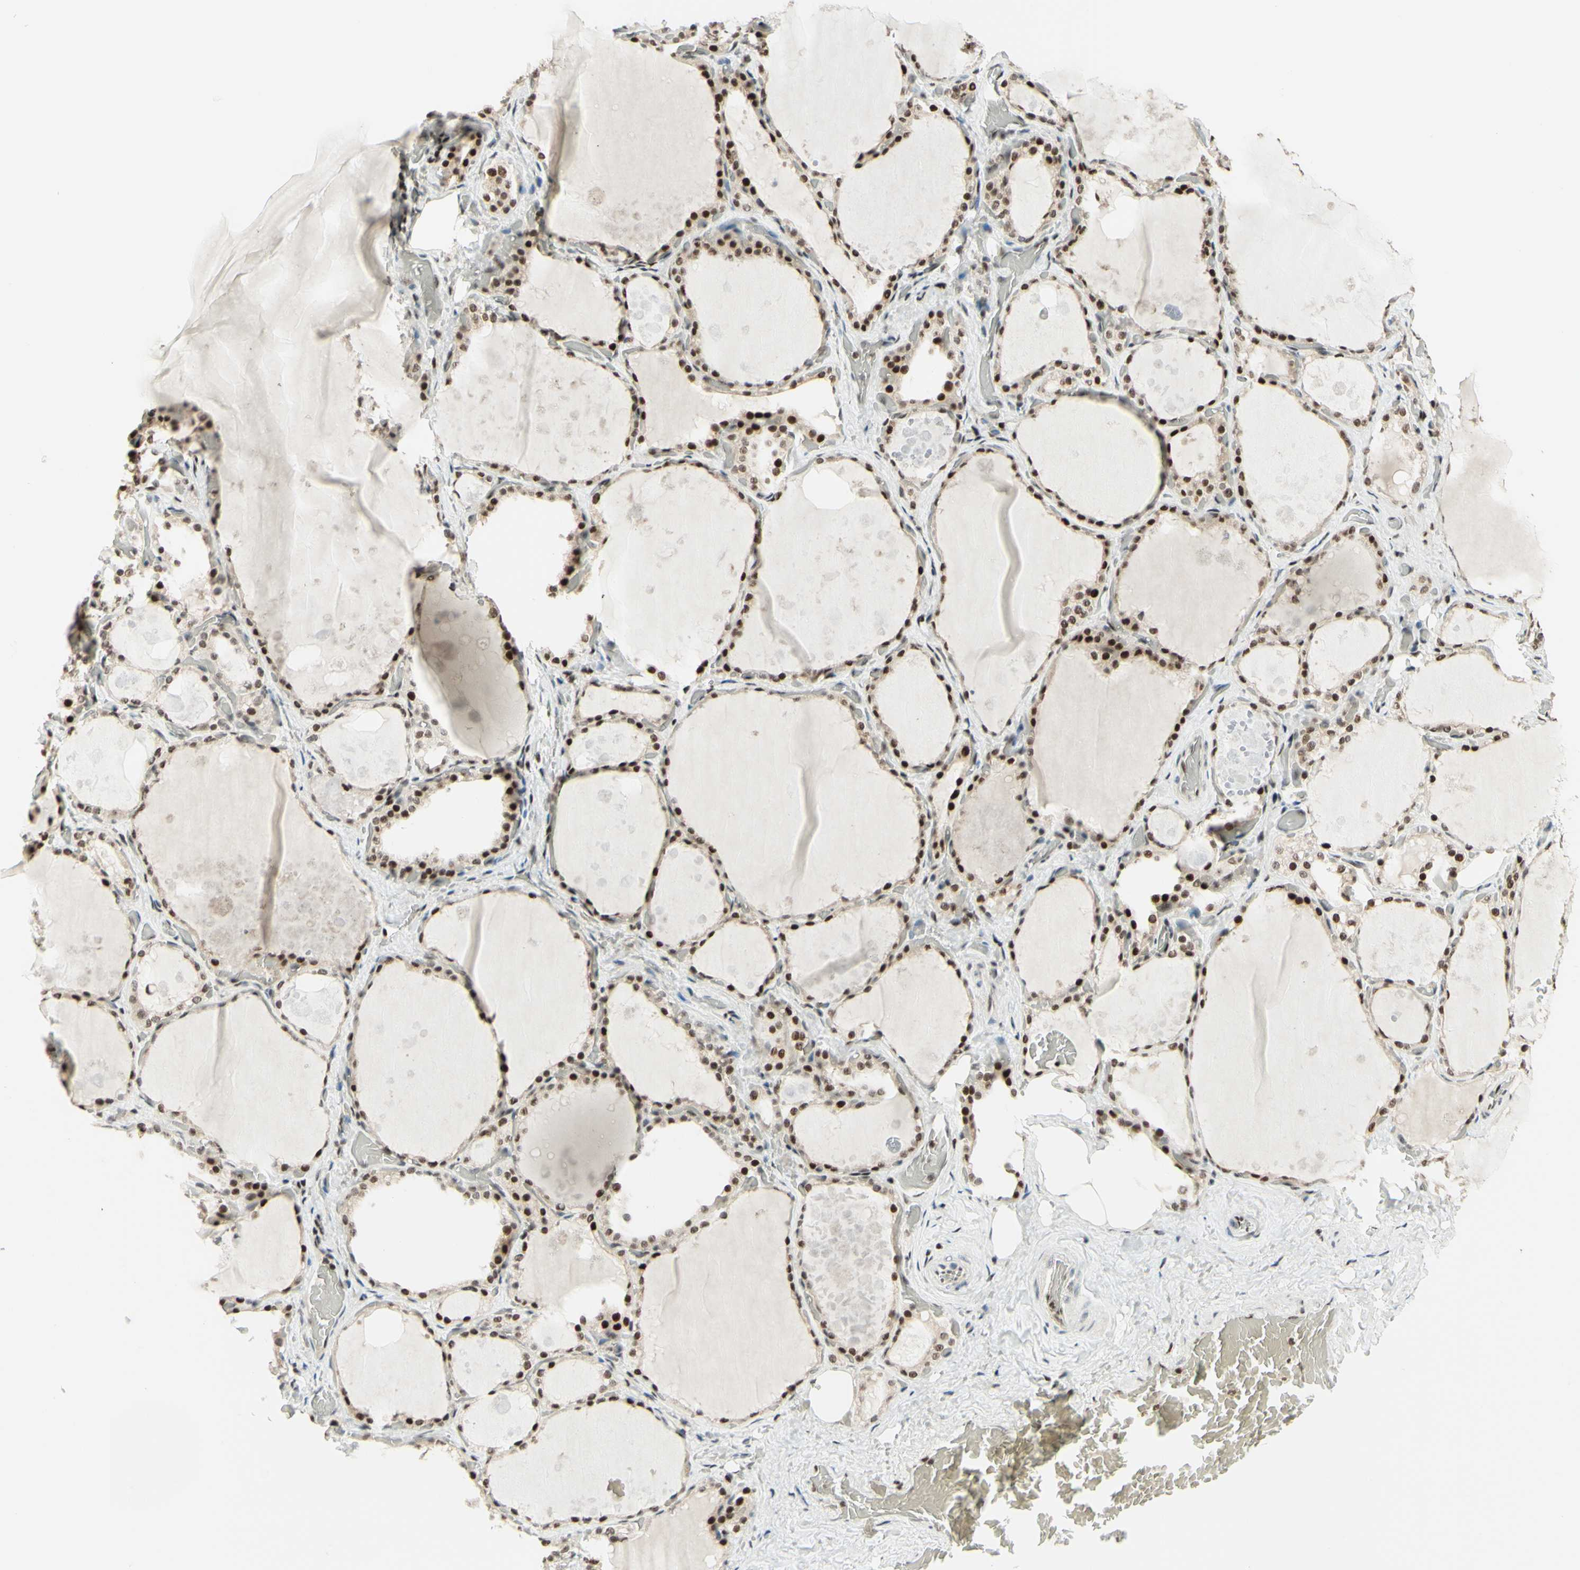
{"staining": {"intensity": "strong", "quantity": ">75%", "location": "cytoplasmic/membranous,nuclear"}, "tissue": "thyroid gland", "cell_type": "Glandular cells", "image_type": "normal", "snomed": [{"axis": "morphology", "description": "Normal tissue, NOS"}, {"axis": "topography", "description": "Thyroid gland"}], "caption": "The immunohistochemical stain labels strong cytoplasmic/membranous,nuclear expression in glandular cells of benign thyroid gland.", "gene": "CDKL5", "patient": {"sex": "male", "age": 61}}